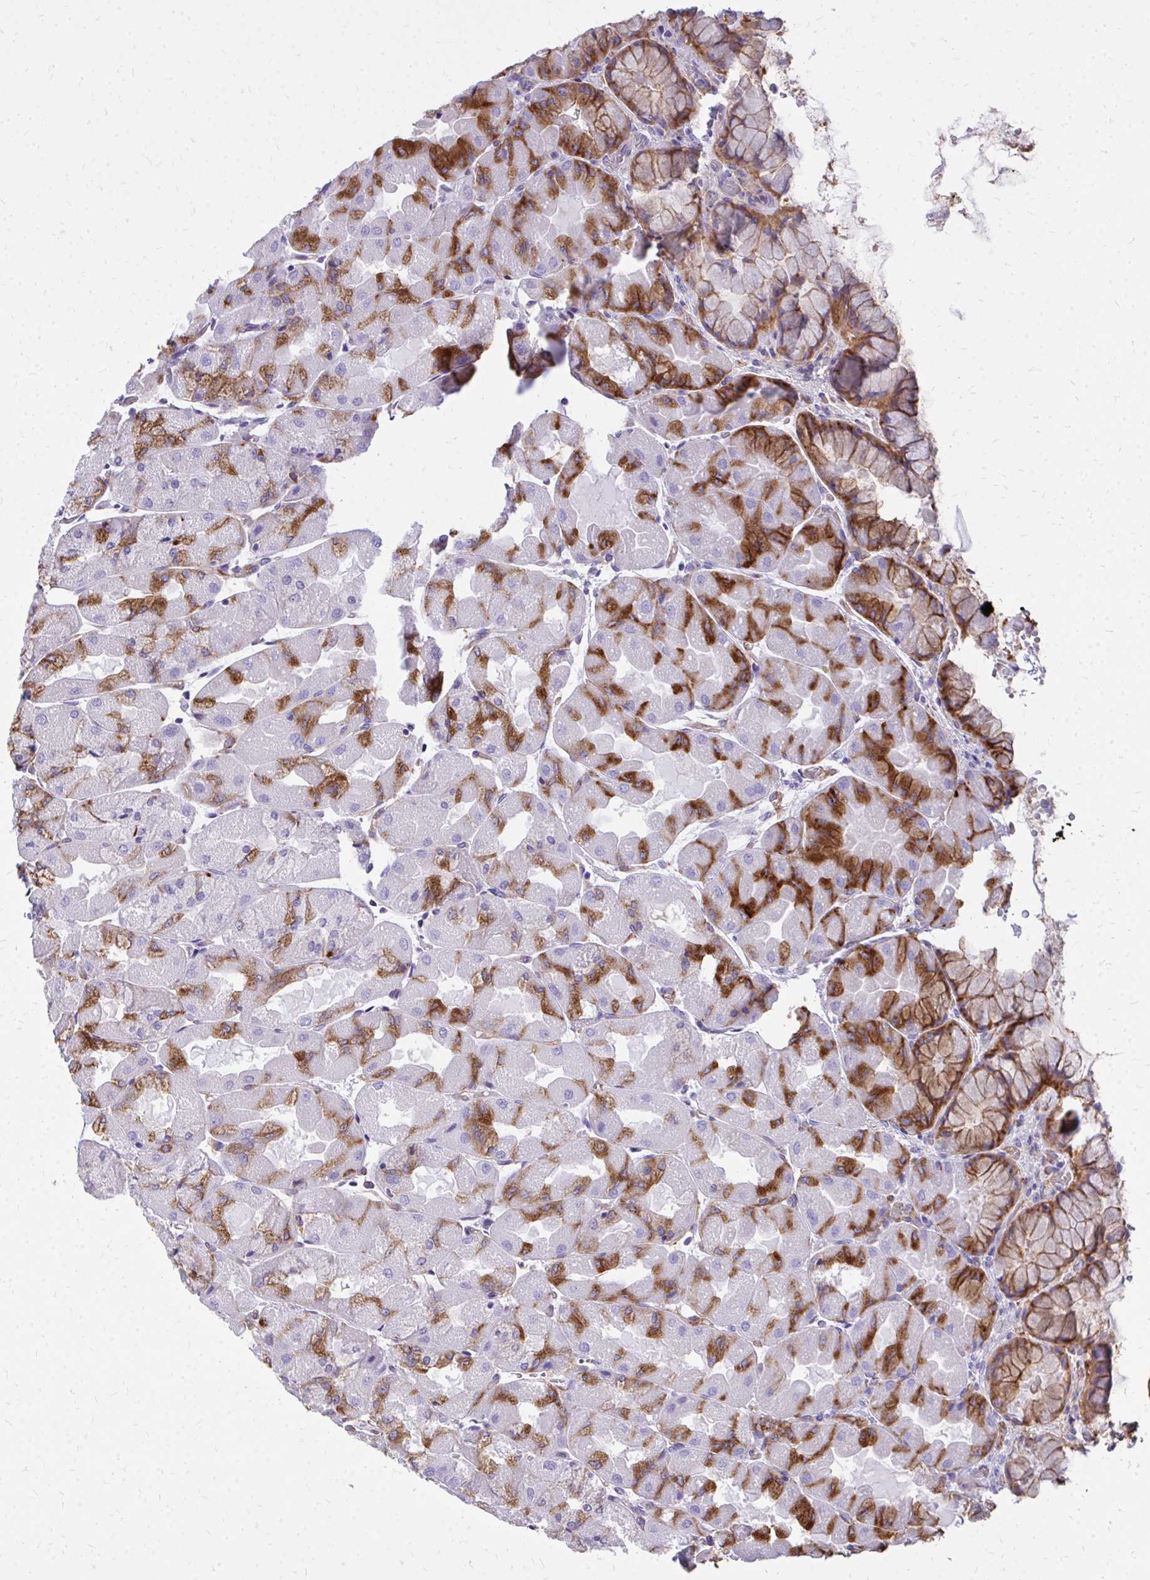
{"staining": {"intensity": "strong", "quantity": "<25%", "location": "cytoplasmic/membranous"}, "tissue": "stomach", "cell_type": "Glandular cells", "image_type": "normal", "snomed": [{"axis": "morphology", "description": "Normal tissue, NOS"}, {"axis": "topography", "description": "Stomach"}], "caption": "Strong cytoplasmic/membranous protein positivity is identified in about <25% of glandular cells in stomach. Using DAB (3,3'-diaminobenzidine) (brown) and hematoxylin (blue) stains, captured at high magnification using brightfield microscopy.", "gene": "MARCKSL1", "patient": {"sex": "female", "age": 61}}